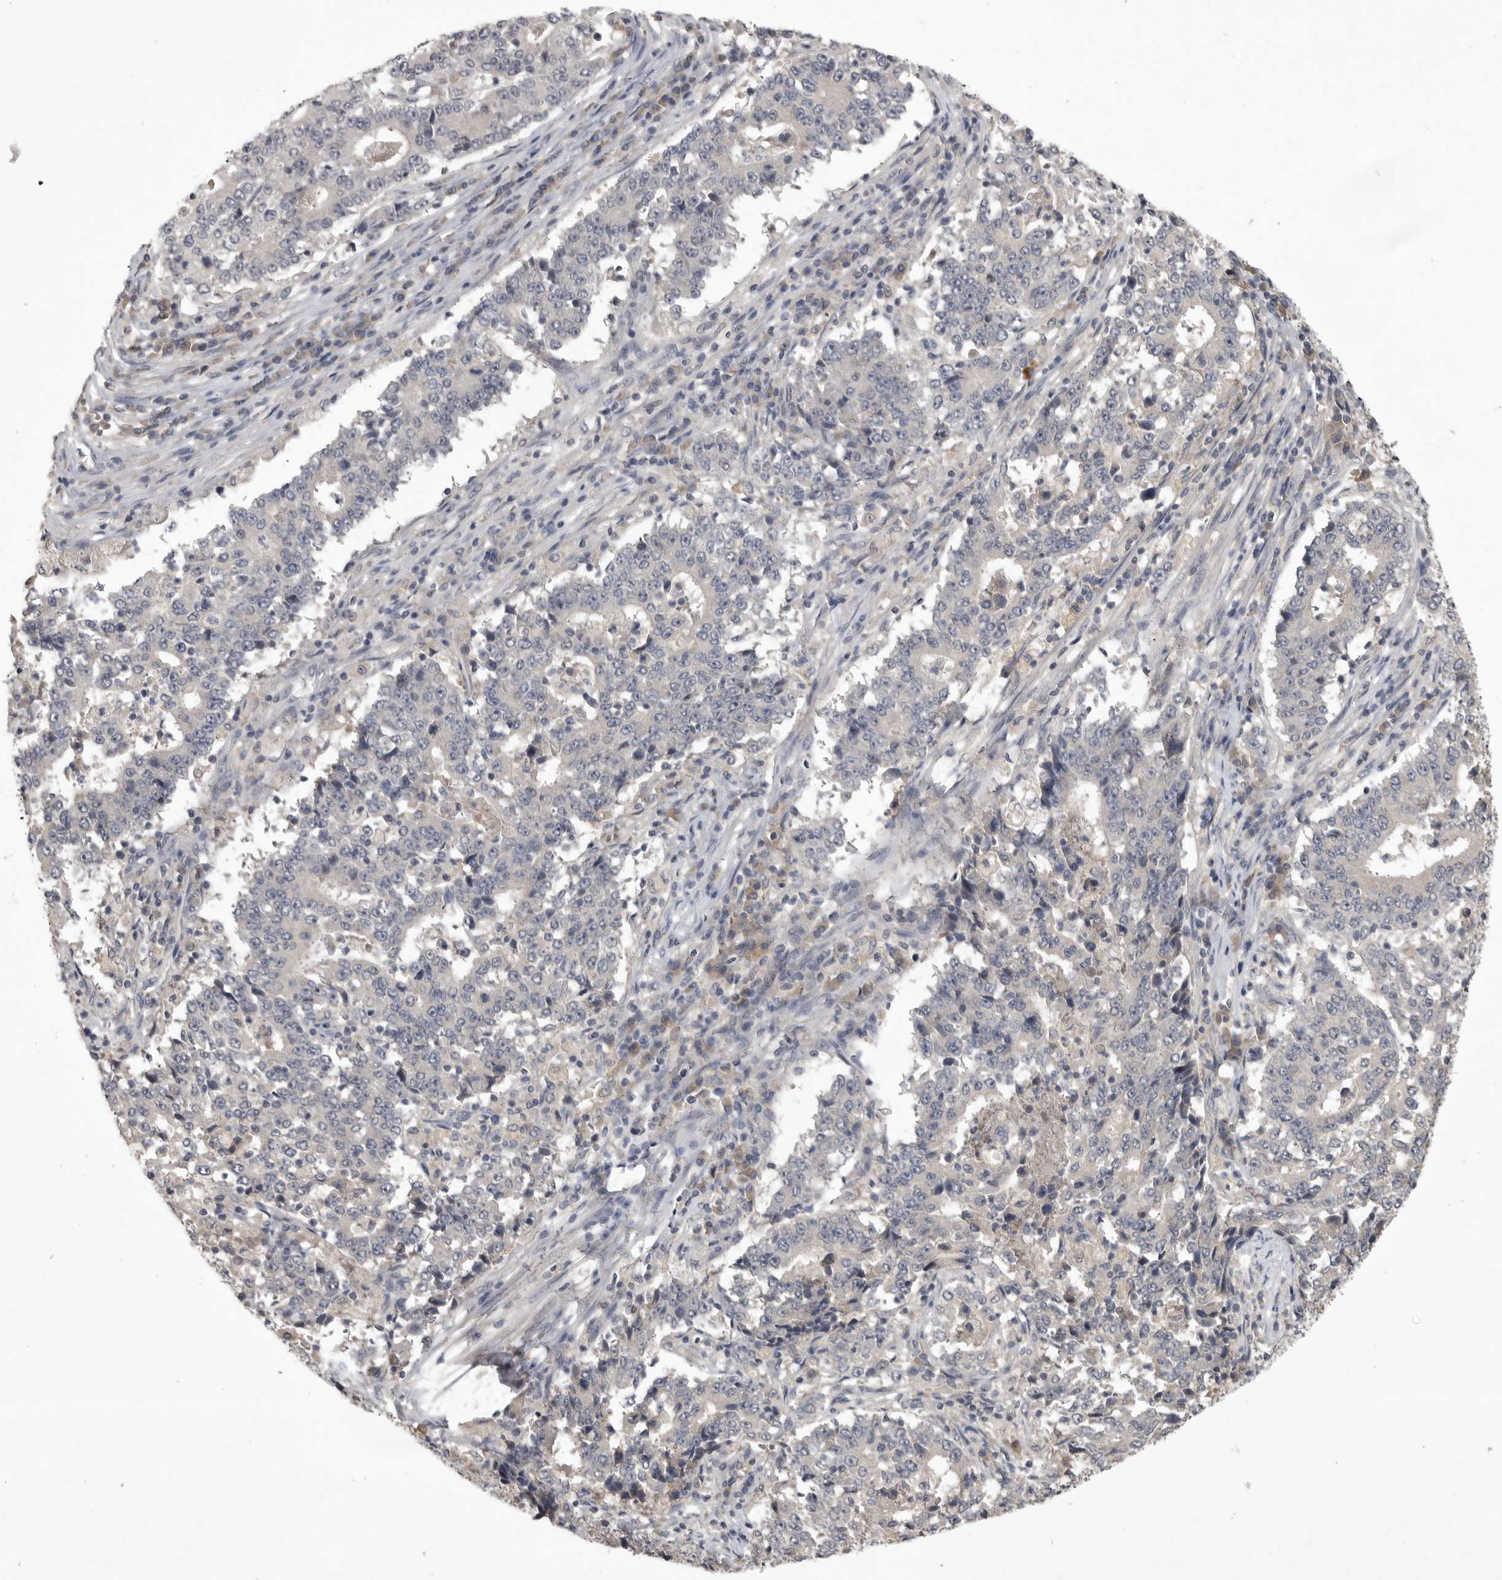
{"staining": {"intensity": "negative", "quantity": "none", "location": "none"}, "tissue": "stomach cancer", "cell_type": "Tumor cells", "image_type": "cancer", "snomed": [{"axis": "morphology", "description": "Adenocarcinoma, NOS"}, {"axis": "topography", "description": "Stomach"}], "caption": "DAB immunohistochemical staining of adenocarcinoma (stomach) shows no significant positivity in tumor cells.", "gene": "ZNF114", "patient": {"sex": "male", "age": 59}}